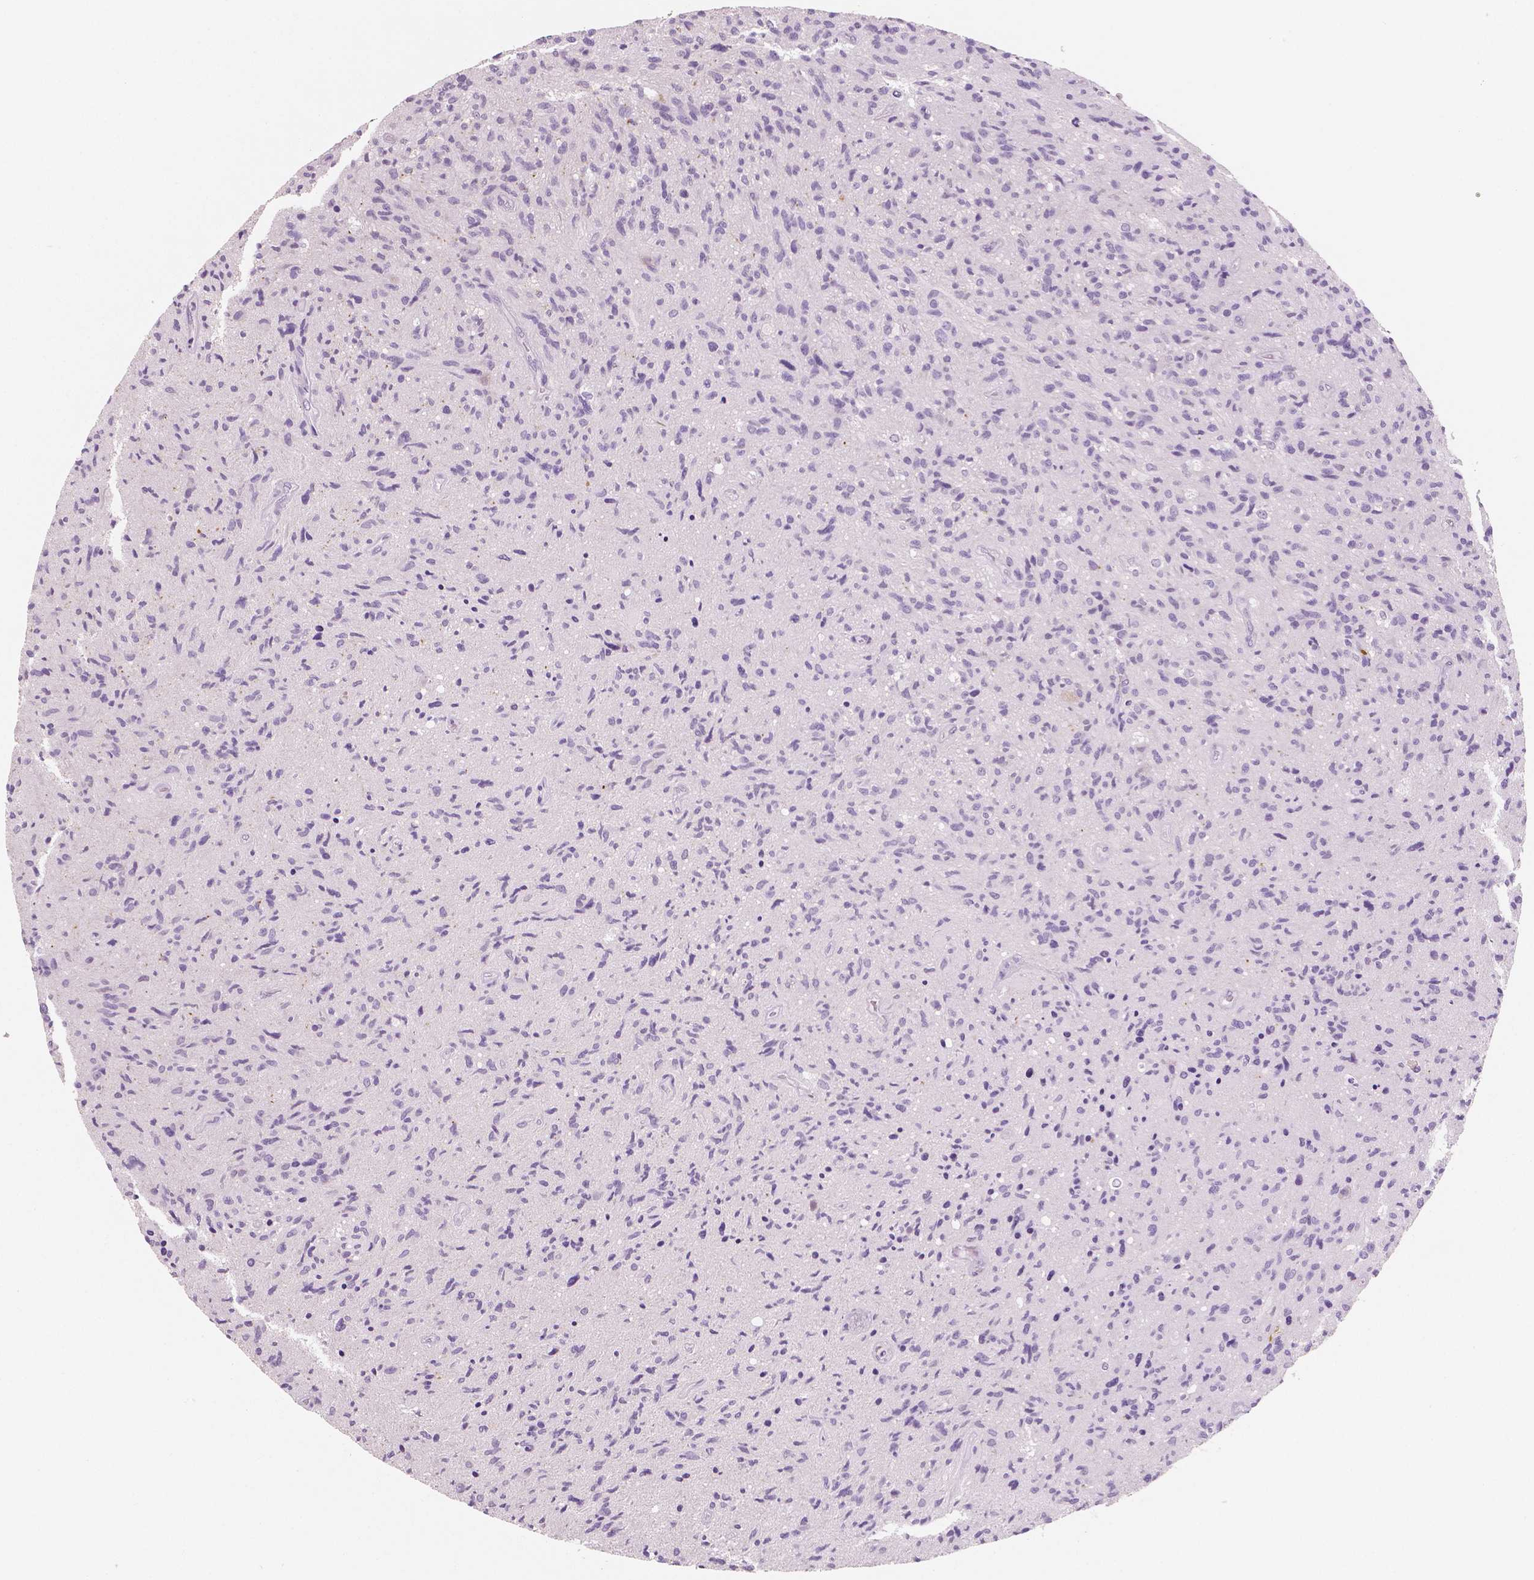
{"staining": {"intensity": "negative", "quantity": "none", "location": "none"}, "tissue": "glioma", "cell_type": "Tumor cells", "image_type": "cancer", "snomed": [{"axis": "morphology", "description": "Glioma, malignant, High grade"}, {"axis": "topography", "description": "Brain"}], "caption": "Immunohistochemistry histopathology image of glioma stained for a protein (brown), which displays no expression in tumor cells.", "gene": "NECAB2", "patient": {"sex": "male", "age": 54}}